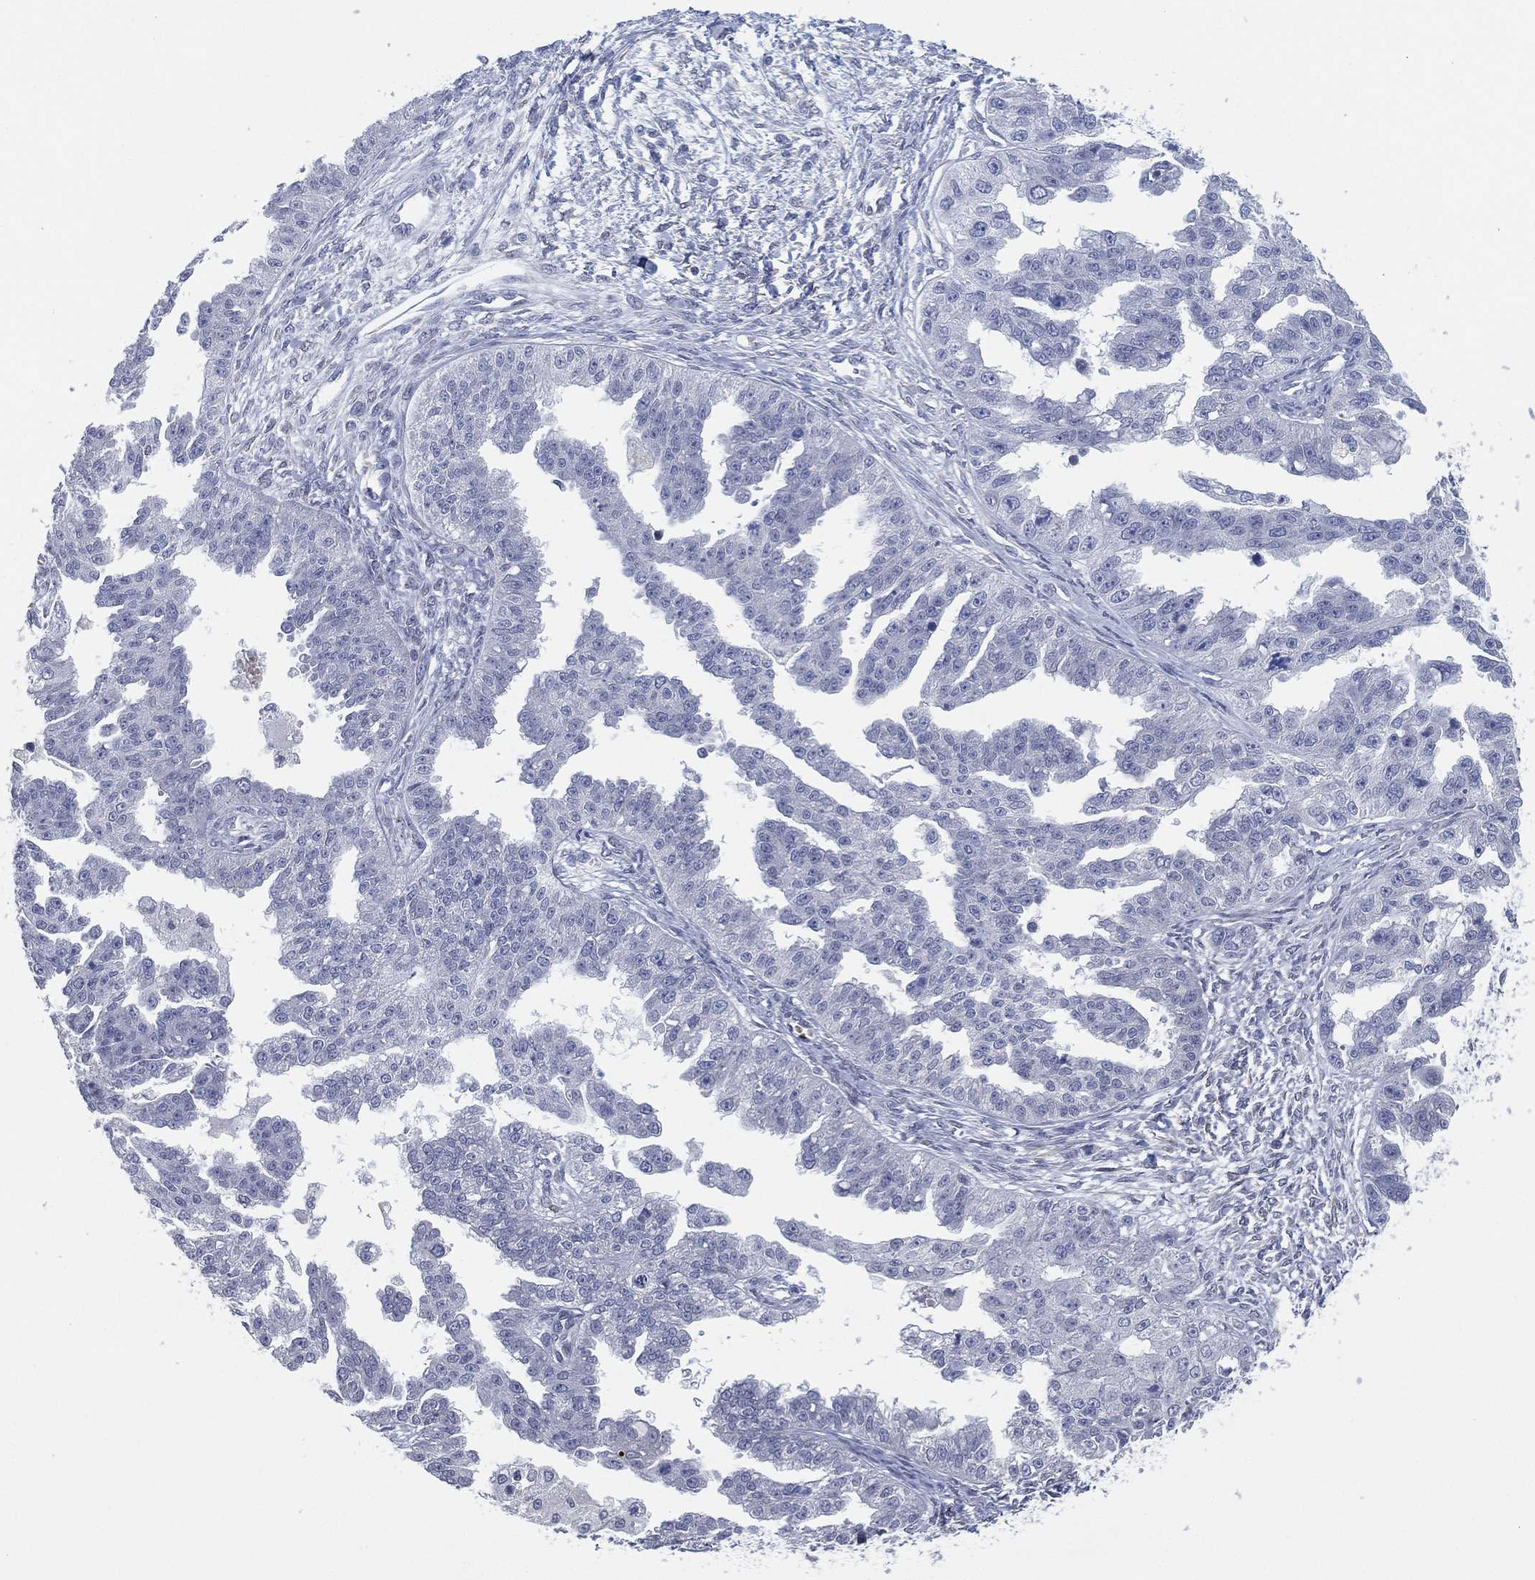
{"staining": {"intensity": "negative", "quantity": "none", "location": "none"}, "tissue": "ovarian cancer", "cell_type": "Tumor cells", "image_type": "cancer", "snomed": [{"axis": "morphology", "description": "Cystadenocarcinoma, serous, NOS"}, {"axis": "topography", "description": "Ovary"}], "caption": "IHC of ovarian cancer shows no positivity in tumor cells.", "gene": "CFTR", "patient": {"sex": "female", "age": 58}}